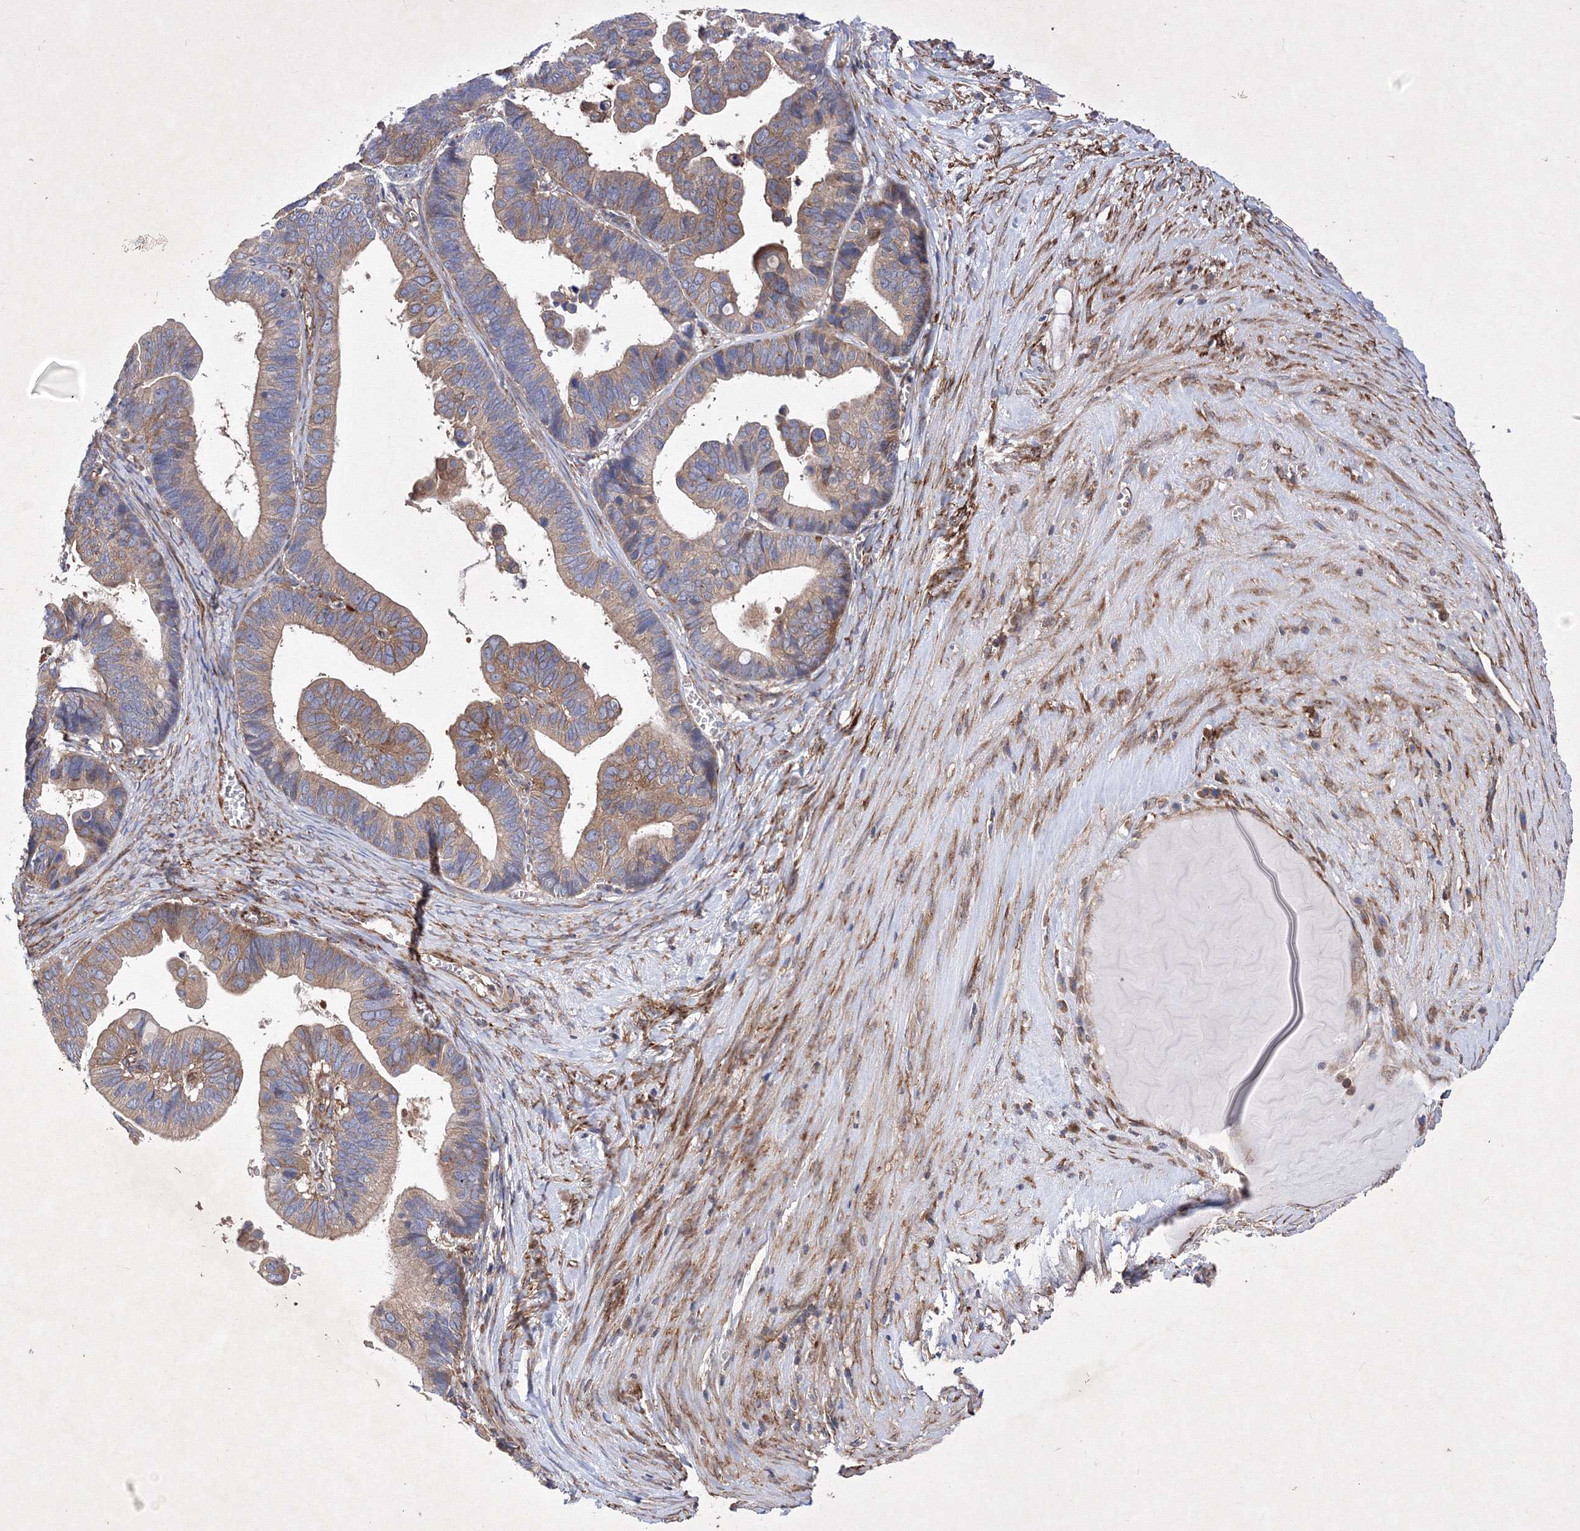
{"staining": {"intensity": "moderate", "quantity": ">75%", "location": "cytoplasmic/membranous"}, "tissue": "ovarian cancer", "cell_type": "Tumor cells", "image_type": "cancer", "snomed": [{"axis": "morphology", "description": "Cystadenocarcinoma, serous, NOS"}, {"axis": "topography", "description": "Ovary"}], "caption": "Serous cystadenocarcinoma (ovarian) was stained to show a protein in brown. There is medium levels of moderate cytoplasmic/membranous staining in approximately >75% of tumor cells.", "gene": "SNX18", "patient": {"sex": "female", "age": 56}}